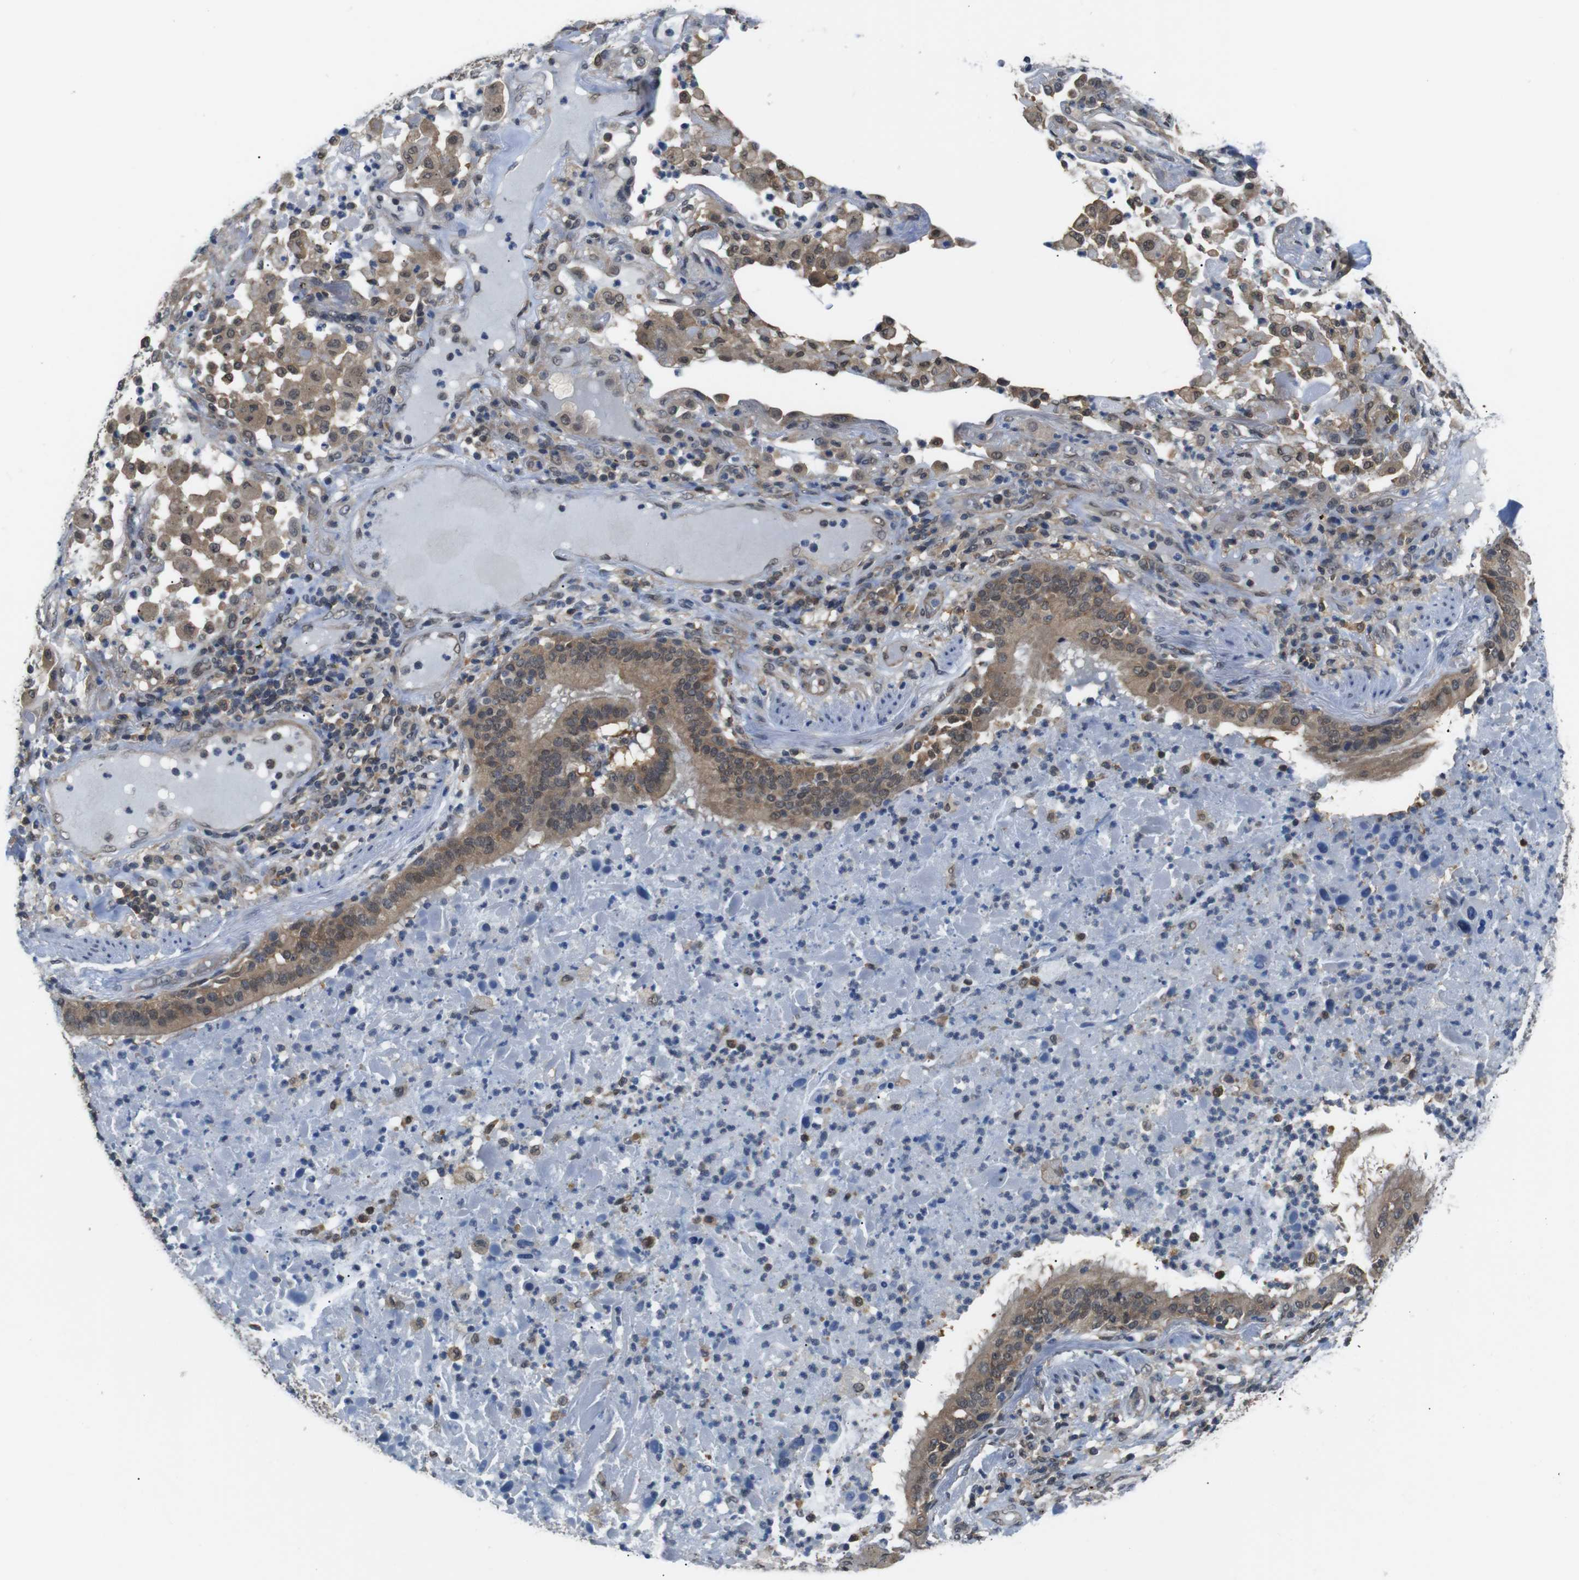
{"staining": {"intensity": "moderate", "quantity": ">75%", "location": "cytoplasmic/membranous"}, "tissue": "lung cancer", "cell_type": "Tumor cells", "image_type": "cancer", "snomed": [{"axis": "morphology", "description": "Squamous cell carcinoma, NOS"}, {"axis": "topography", "description": "Lung"}], "caption": "Lung squamous cell carcinoma stained for a protein demonstrates moderate cytoplasmic/membranous positivity in tumor cells.", "gene": "UBXN1", "patient": {"sex": "male", "age": 57}}